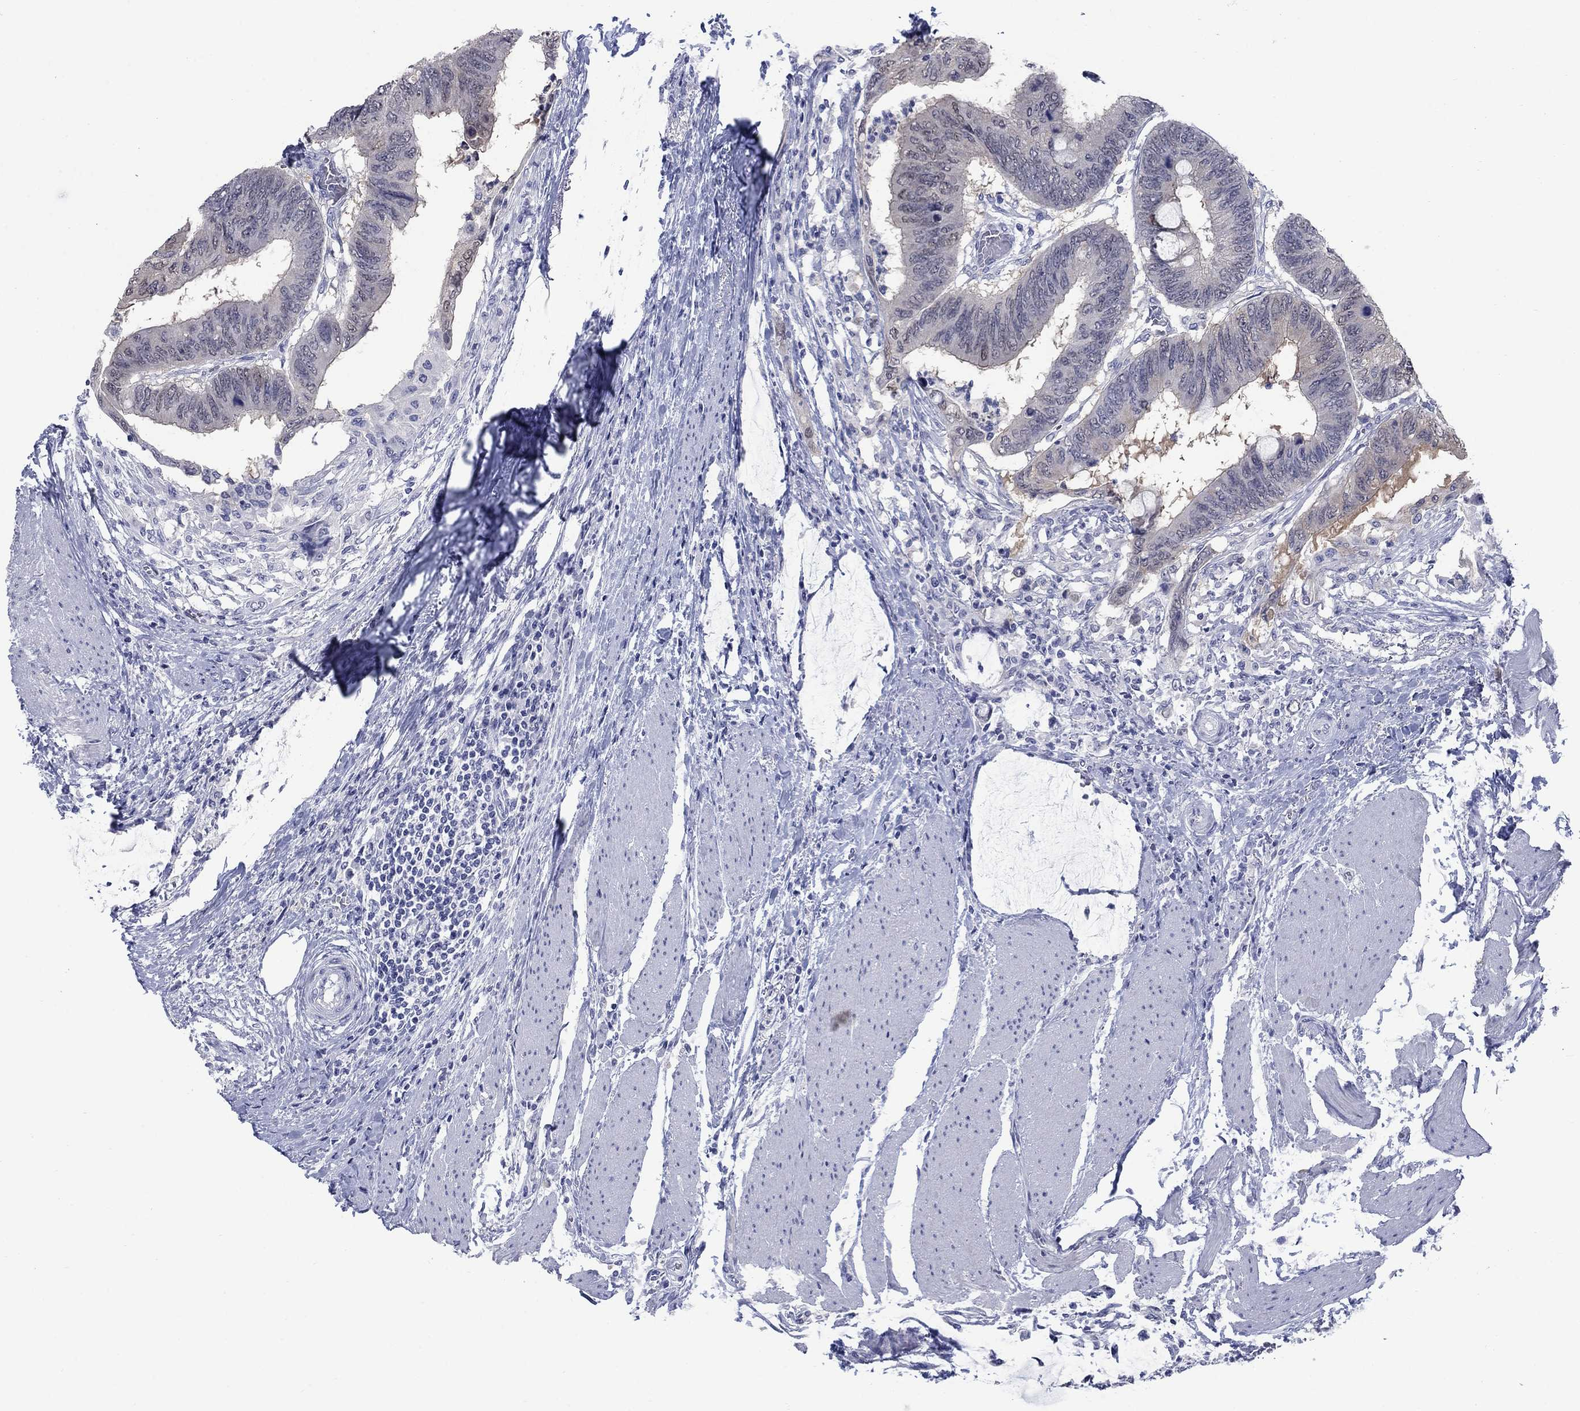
{"staining": {"intensity": "negative", "quantity": "none", "location": "none"}, "tissue": "colorectal cancer", "cell_type": "Tumor cells", "image_type": "cancer", "snomed": [{"axis": "morphology", "description": "Normal tissue, NOS"}, {"axis": "morphology", "description": "Adenocarcinoma, NOS"}, {"axis": "topography", "description": "Rectum"}, {"axis": "topography", "description": "Peripheral nerve tissue"}], "caption": "Tumor cells show no significant protein staining in colorectal cancer.", "gene": "ATP6V1G2", "patient": {"sex": "male", "age": 92}}